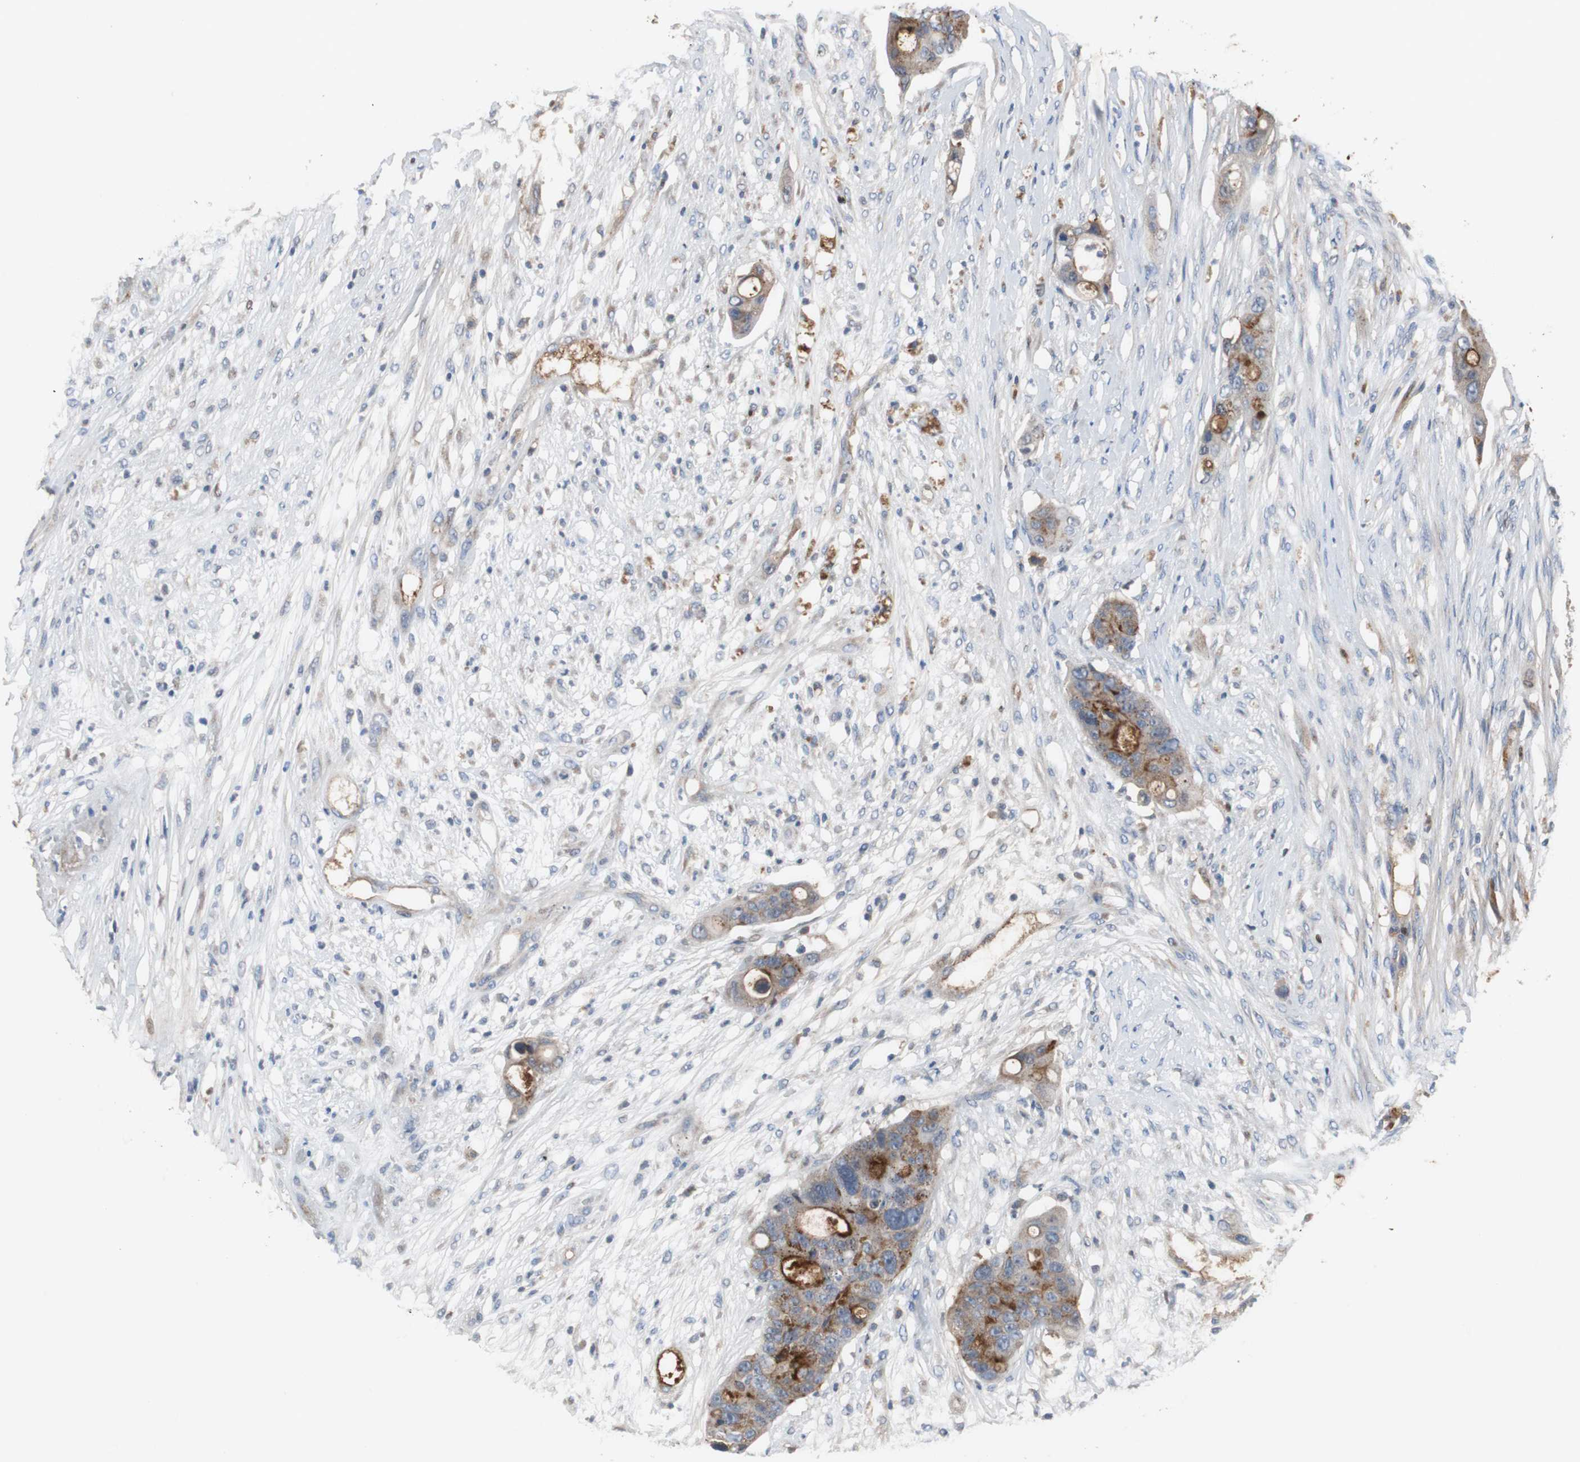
{"staining": {"intensity": "moderate", "quantity": ">75%", "location": "cytoplasmic/membranous"}, "tissue": "colorectal cancer", "cell_type": "Tumor cells", "image_type": "cancer", "snomed": [{"axis": "morphology", "description": "Adenocarcinoma, NOS"}, {"axis": "topography", "description": "Colon"}], "caption": "This image exhibits immunohistochemistry (IHC) staining of adenocarcinoma (colorectal), with medium moderate cytoplasmic/membranous positivity in about >75% of tumor cells.", "gene": "SORT1", "patient": {"sex": "female", "age": 57}}